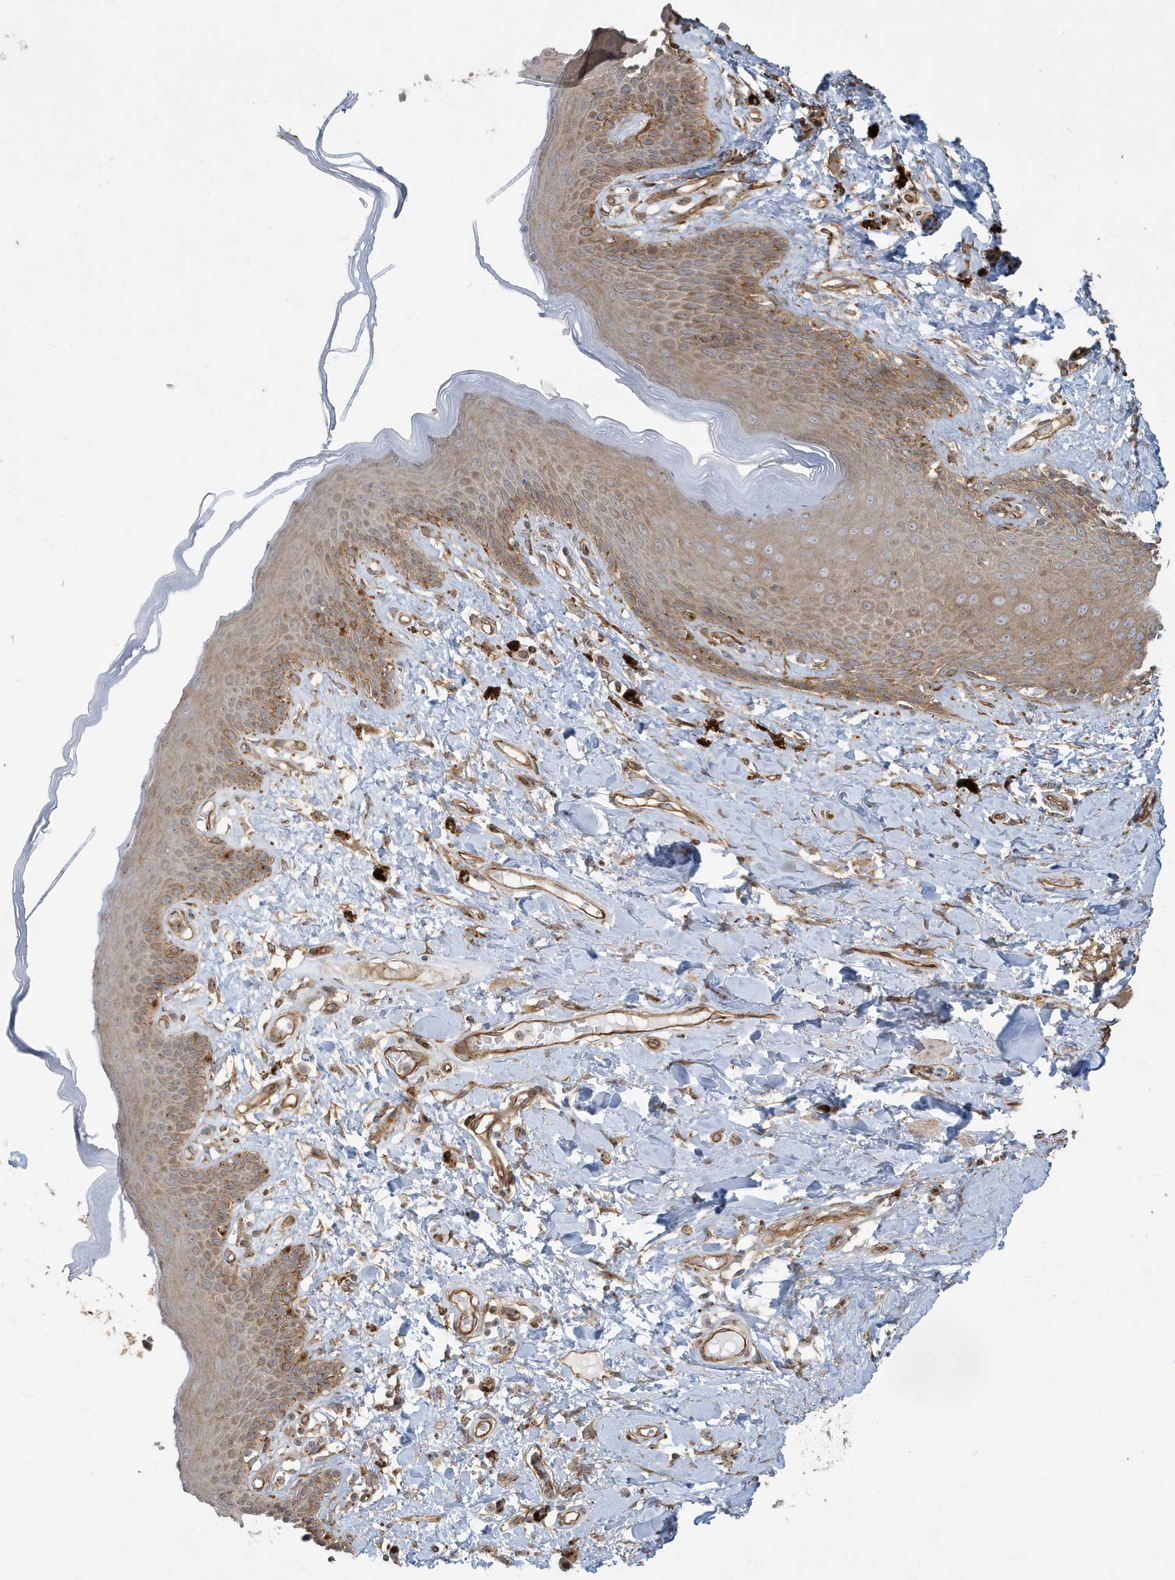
{"staining": {"intensity": "moderate", "quantity": ">75%", "location": "cytoplasmic/membranous"}, "tissue": "skin", "cell_type": "Epidermal cells", "image_type": "normal", "snomed": [{"axis": "morphology", "description": "Normal tissue, NOS"}, {"axis": "topography", "description": "Anal"}], "caption": "A medium amount of moderate cytoplasmic/membranous positivity is present in about >75% of epidermal cells in unremarkable skin.", "gene": "ATP23", "patient": {"sex": "female", "age": 78}}